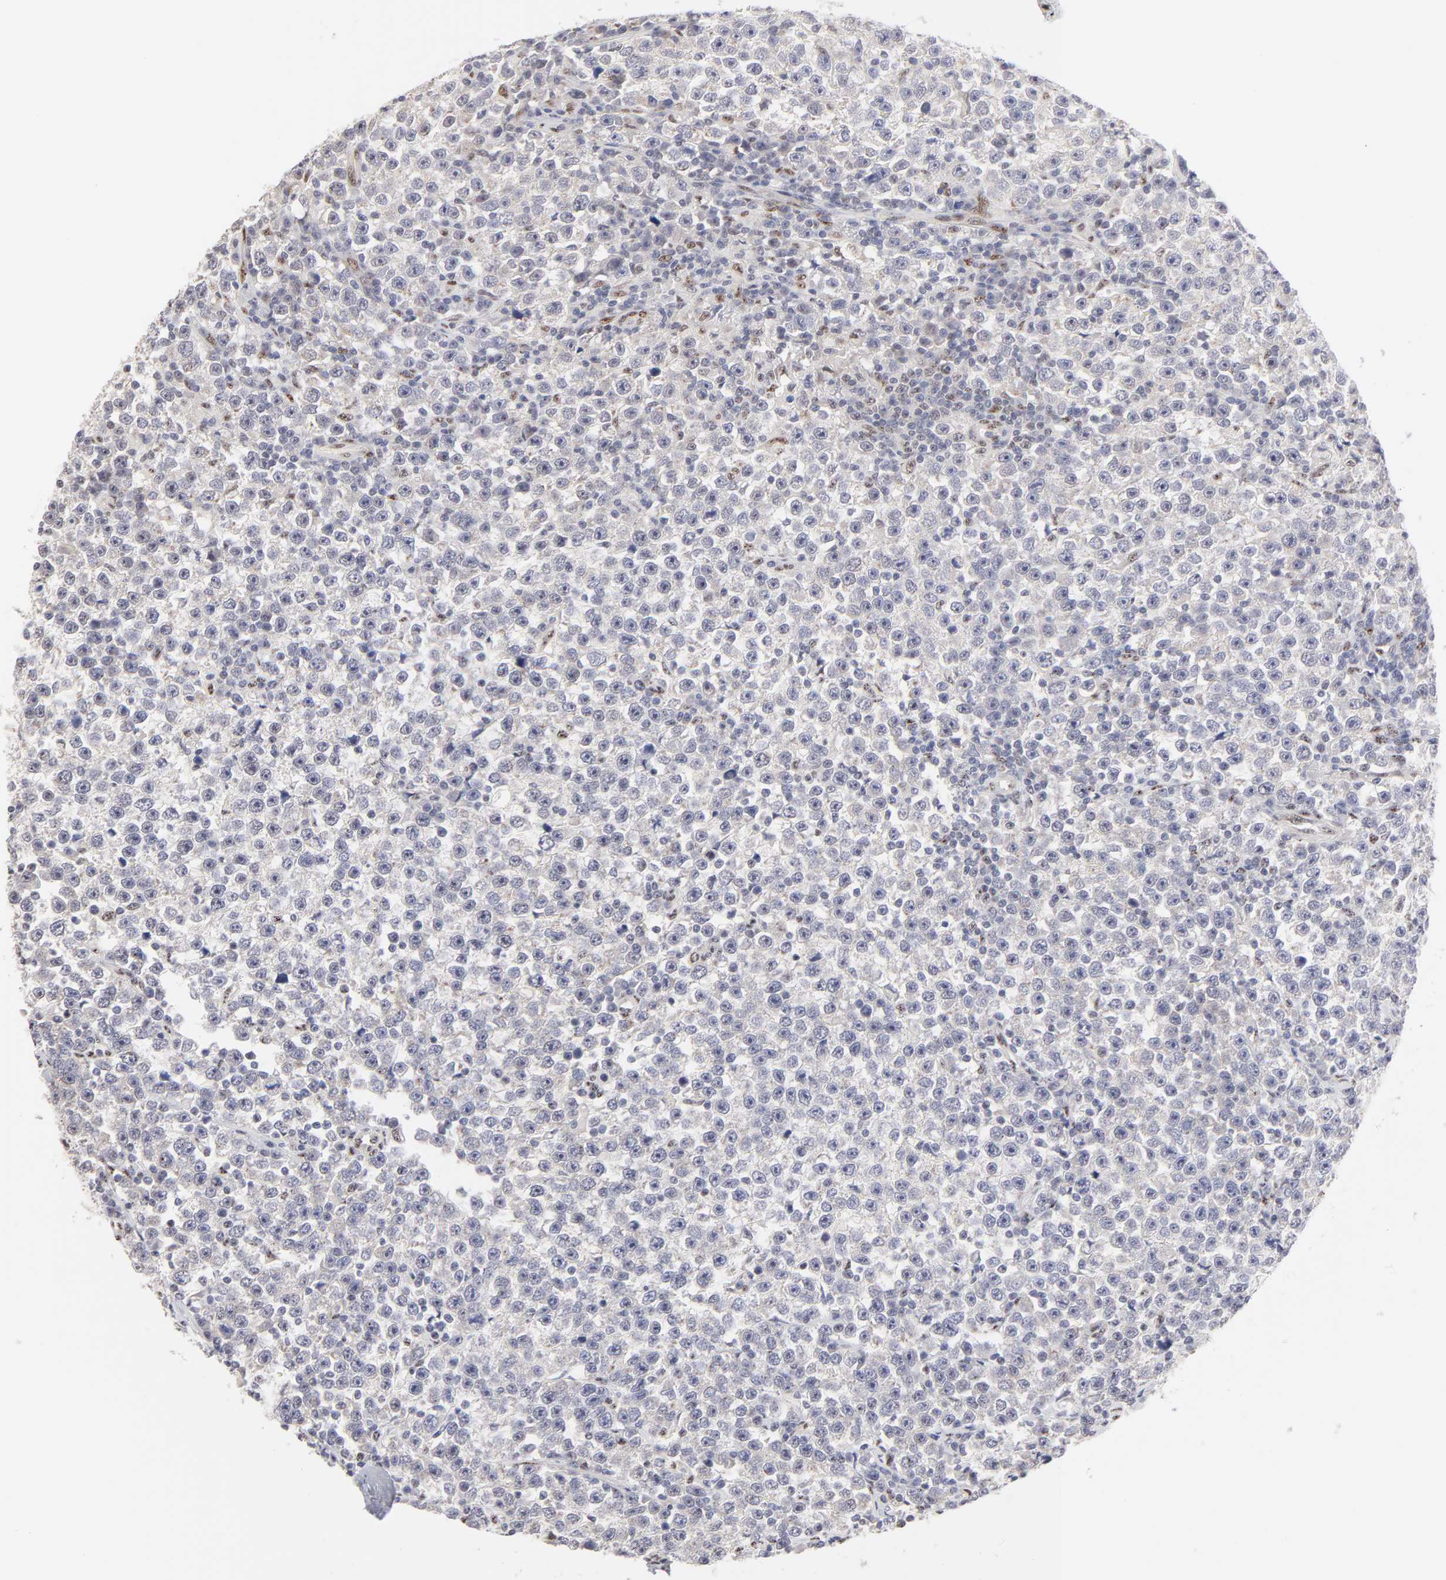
{"staining": {"intensity": "negative", "quantity": "none", "location": "none"}, "tissue": "testis cancer", "cell_type": "Tumor cells", "image_type": "cancer", "snomed": [{"axis": "morphology", "description": "Seminoma, NOS"}, {"axis": "topography", "description": "Testis"}], "caption": "A photomicrograph of testis cancer (seminoma) stained for a protein displays no brown staining in tumor cells.", "gene": "STAT3", "patient": {"sex": "male", "age": 43}}